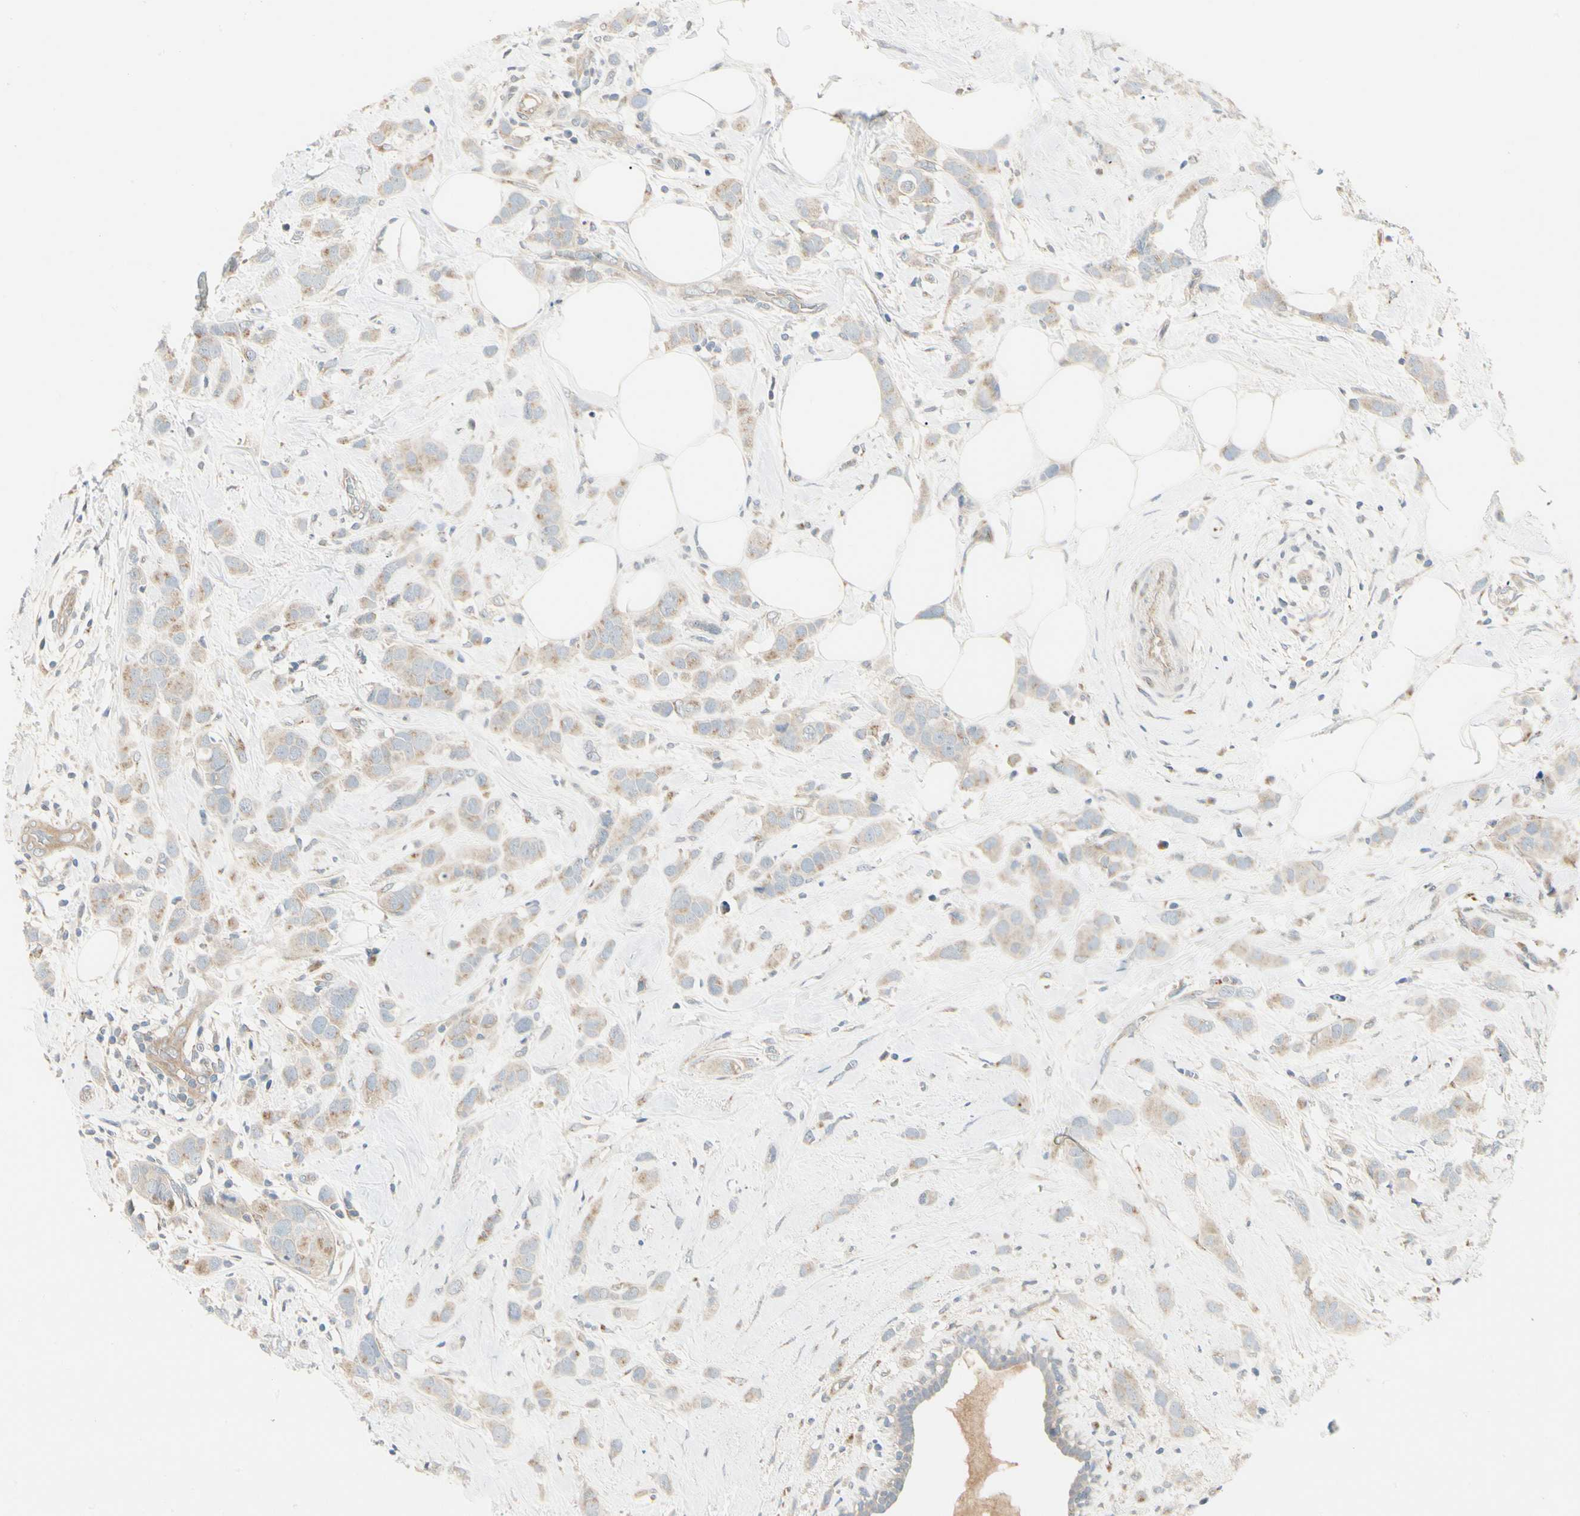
{"staining": {"intensity": "moderate", "quantity": ">75%", "location": "cytoplasmic/membranous"}, "tissue": "breast cancer", "cell_type": "Tumor cells", "image_type": "cancer", "snomed": [{"axis": "morphology", "description": "Normal tissue, NOS"}, {"axis": "morphology", "description": "Duct carcinoma"}, {"axis": "topography", "description": "Breast"}], "caption": "Approximately >75% of tumor cells in invasive ductal carcinoma (breast) exhibit moderate cytoplasmic/membranous protein staining as visualized by brown immunohistochemical staining.", "gene": "ABCA3", "patient": {"sex": "female", "age": 50}}